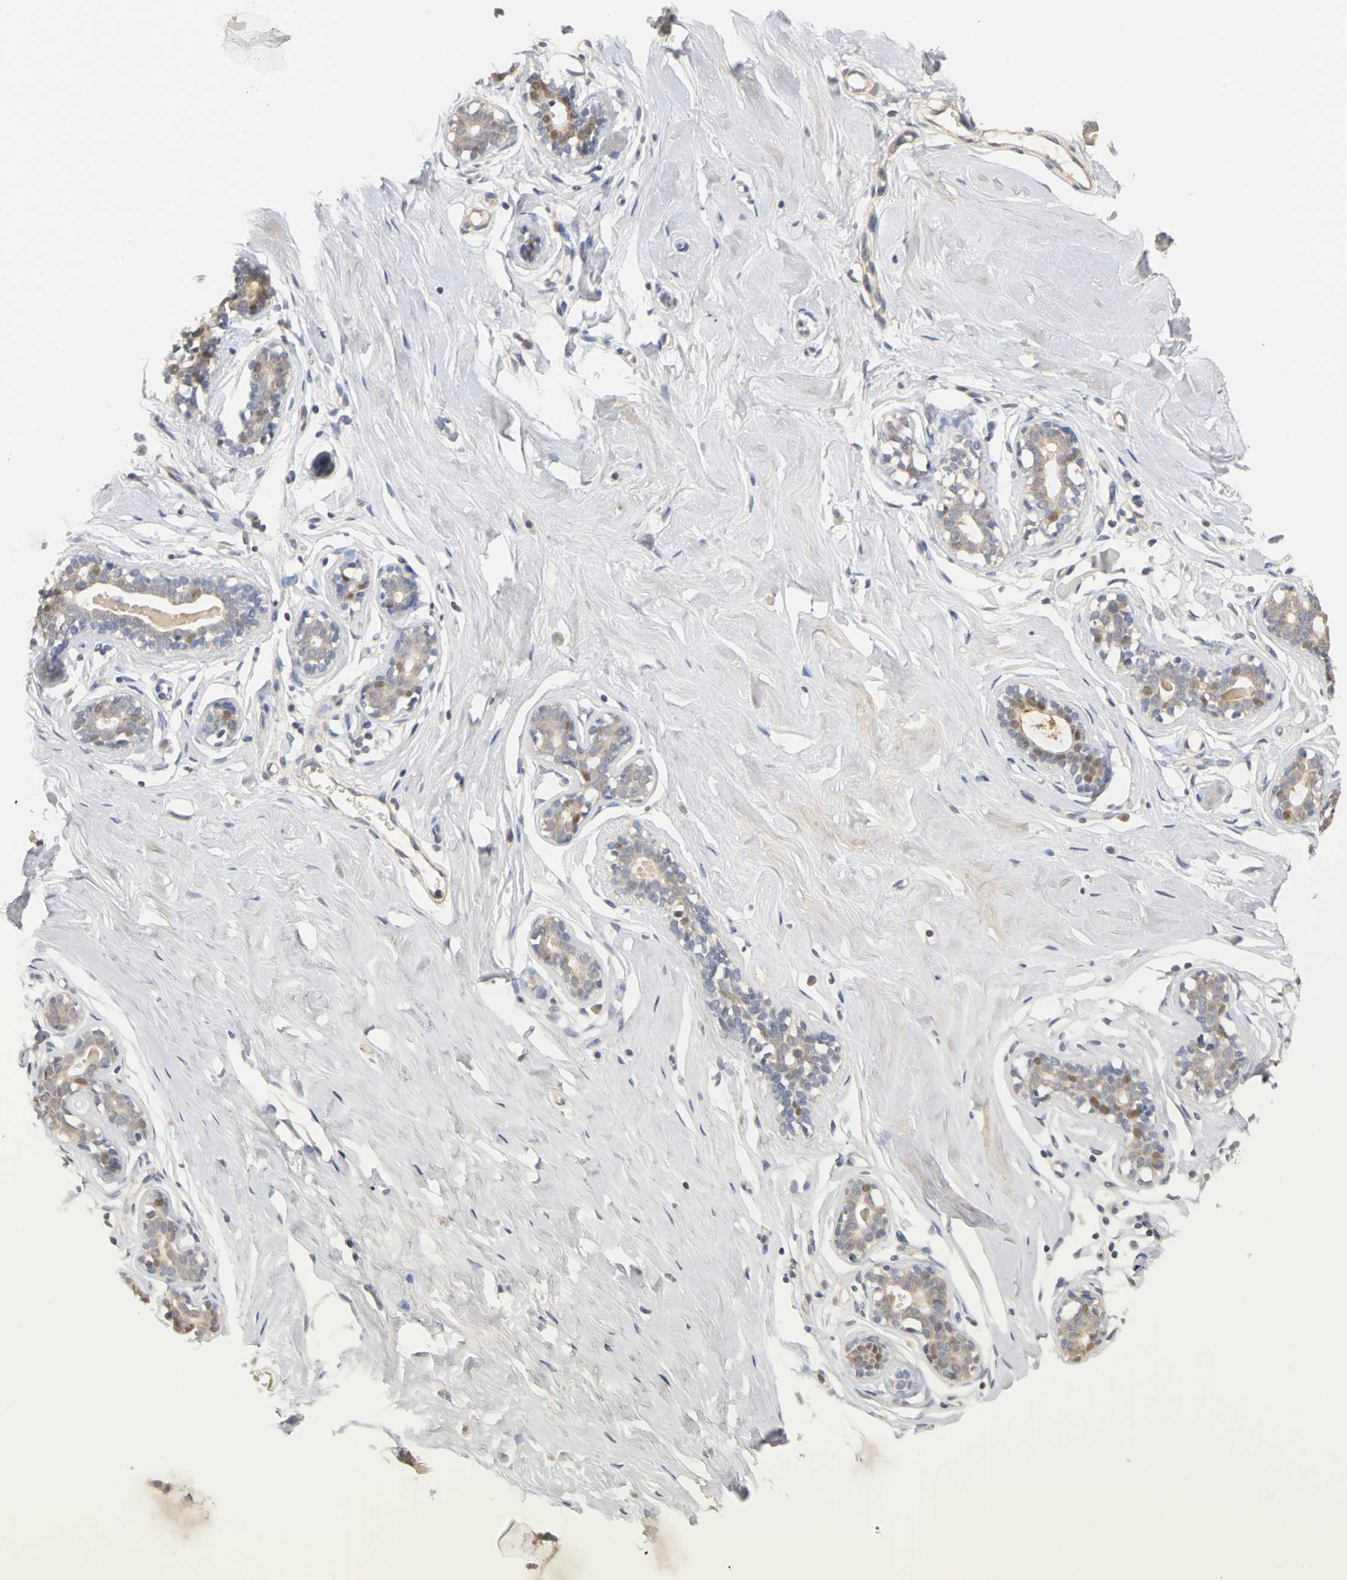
{"staining": {"intensity": "weak", "quantity": ">75%", "location": "cytoplasmic/membranous"}, "tissue": "breast", "cell_type": "Adipocytes", "image_type": "normal", "snomed": [{"axis": "morphology", "description": "Normal tissue, NOS"}, {"axis": "topography", "description": "Breast"}], "caption": "Adipocytes reveal weak cytoplasmic/membranous expression in approximately >75% of cells in benign breast.", "gene": "PGR", "patient": {"sex": "female", "age": 23}}